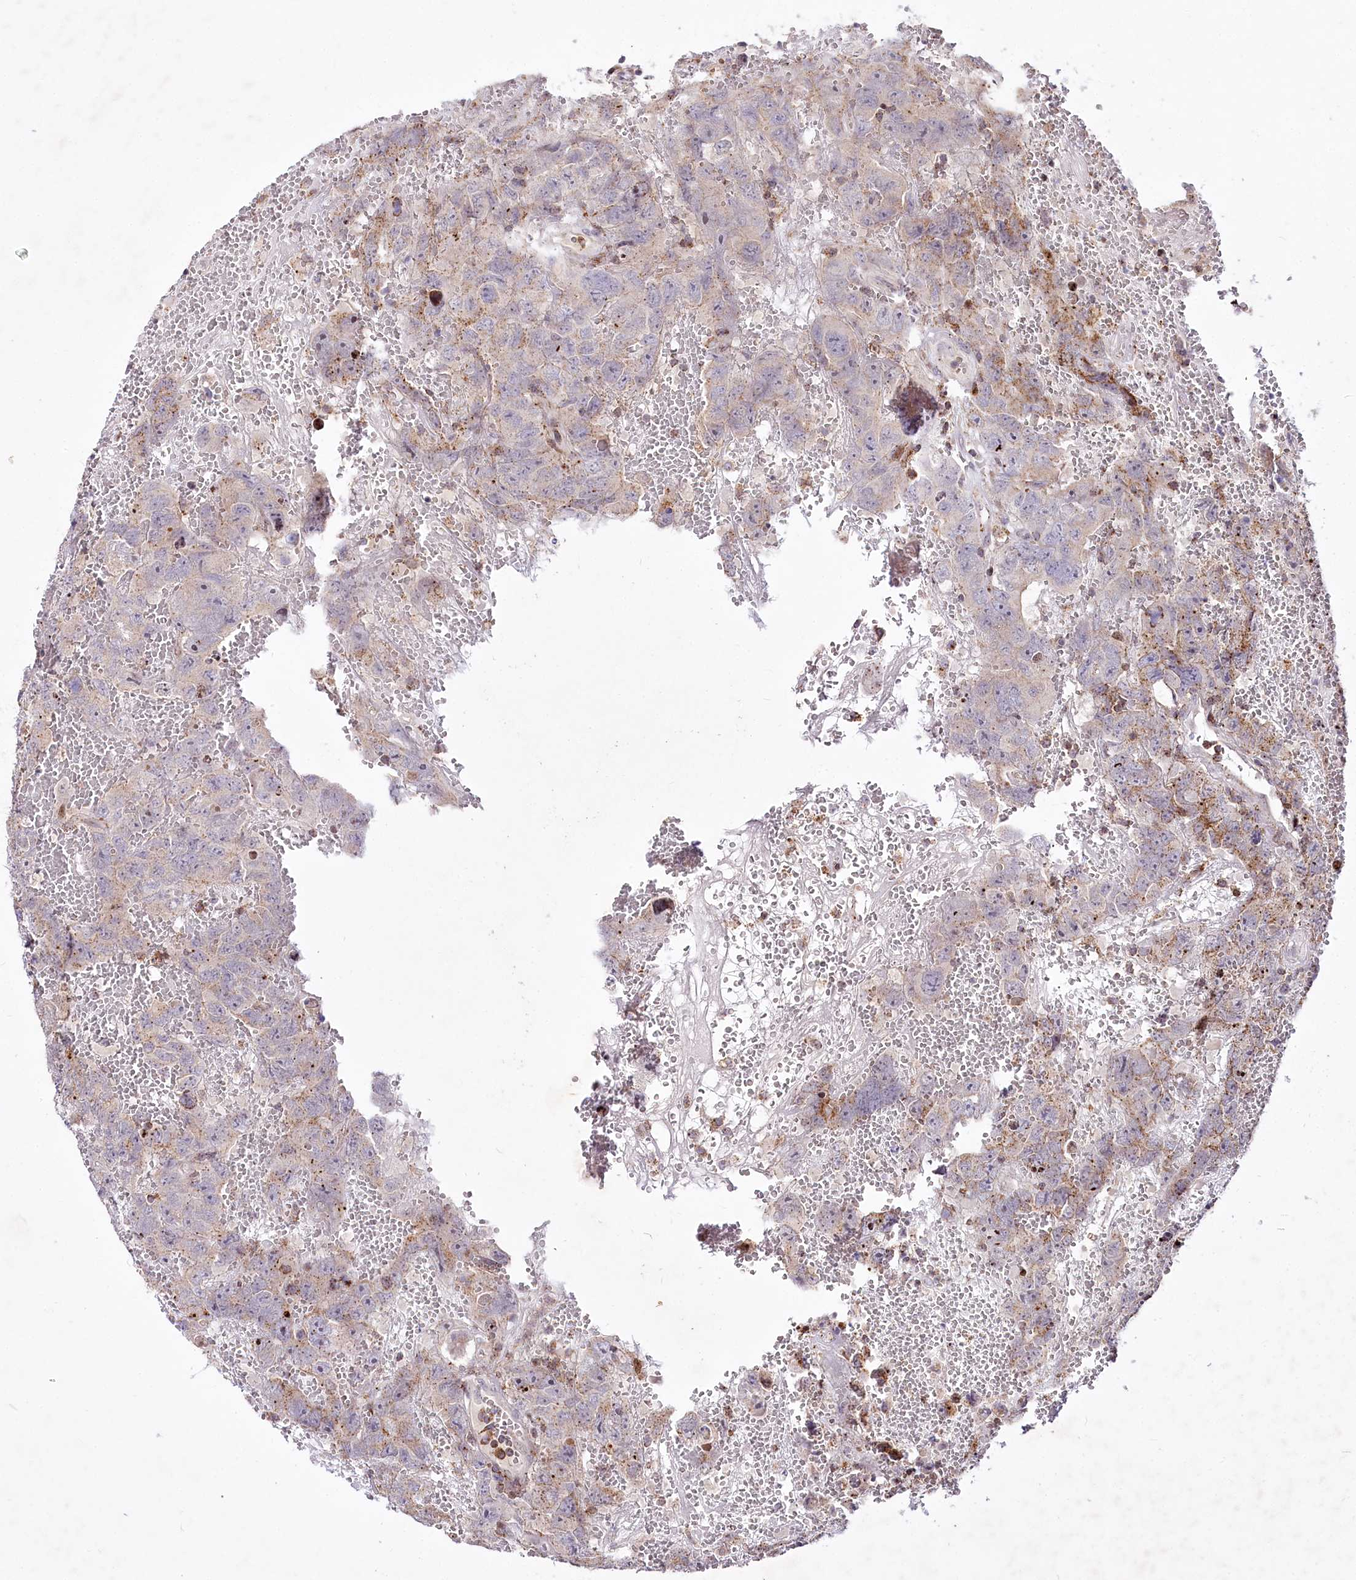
{"staining": {"intensity": "moderate", "quantity": "<25%", "location": "cytoplasmic/membranous"}, "tissue": "testis cancer", "cell_type": "Tumor cells", "image_type": "cancer", "snomed": [{"axis": "morphology", "description": "Carcinoma, Embryonal, NOS"}, {"axis": "topography", "description": "Testis"}], "caption": "Testis embryonal carcinoma stained with a brown dye reveals moderate cytoplasmic/membranous positive expression in approximately <25% of tumor cells.", "gene": "ZFYVE27", "patient": {"sex": "male", "age": 45}}